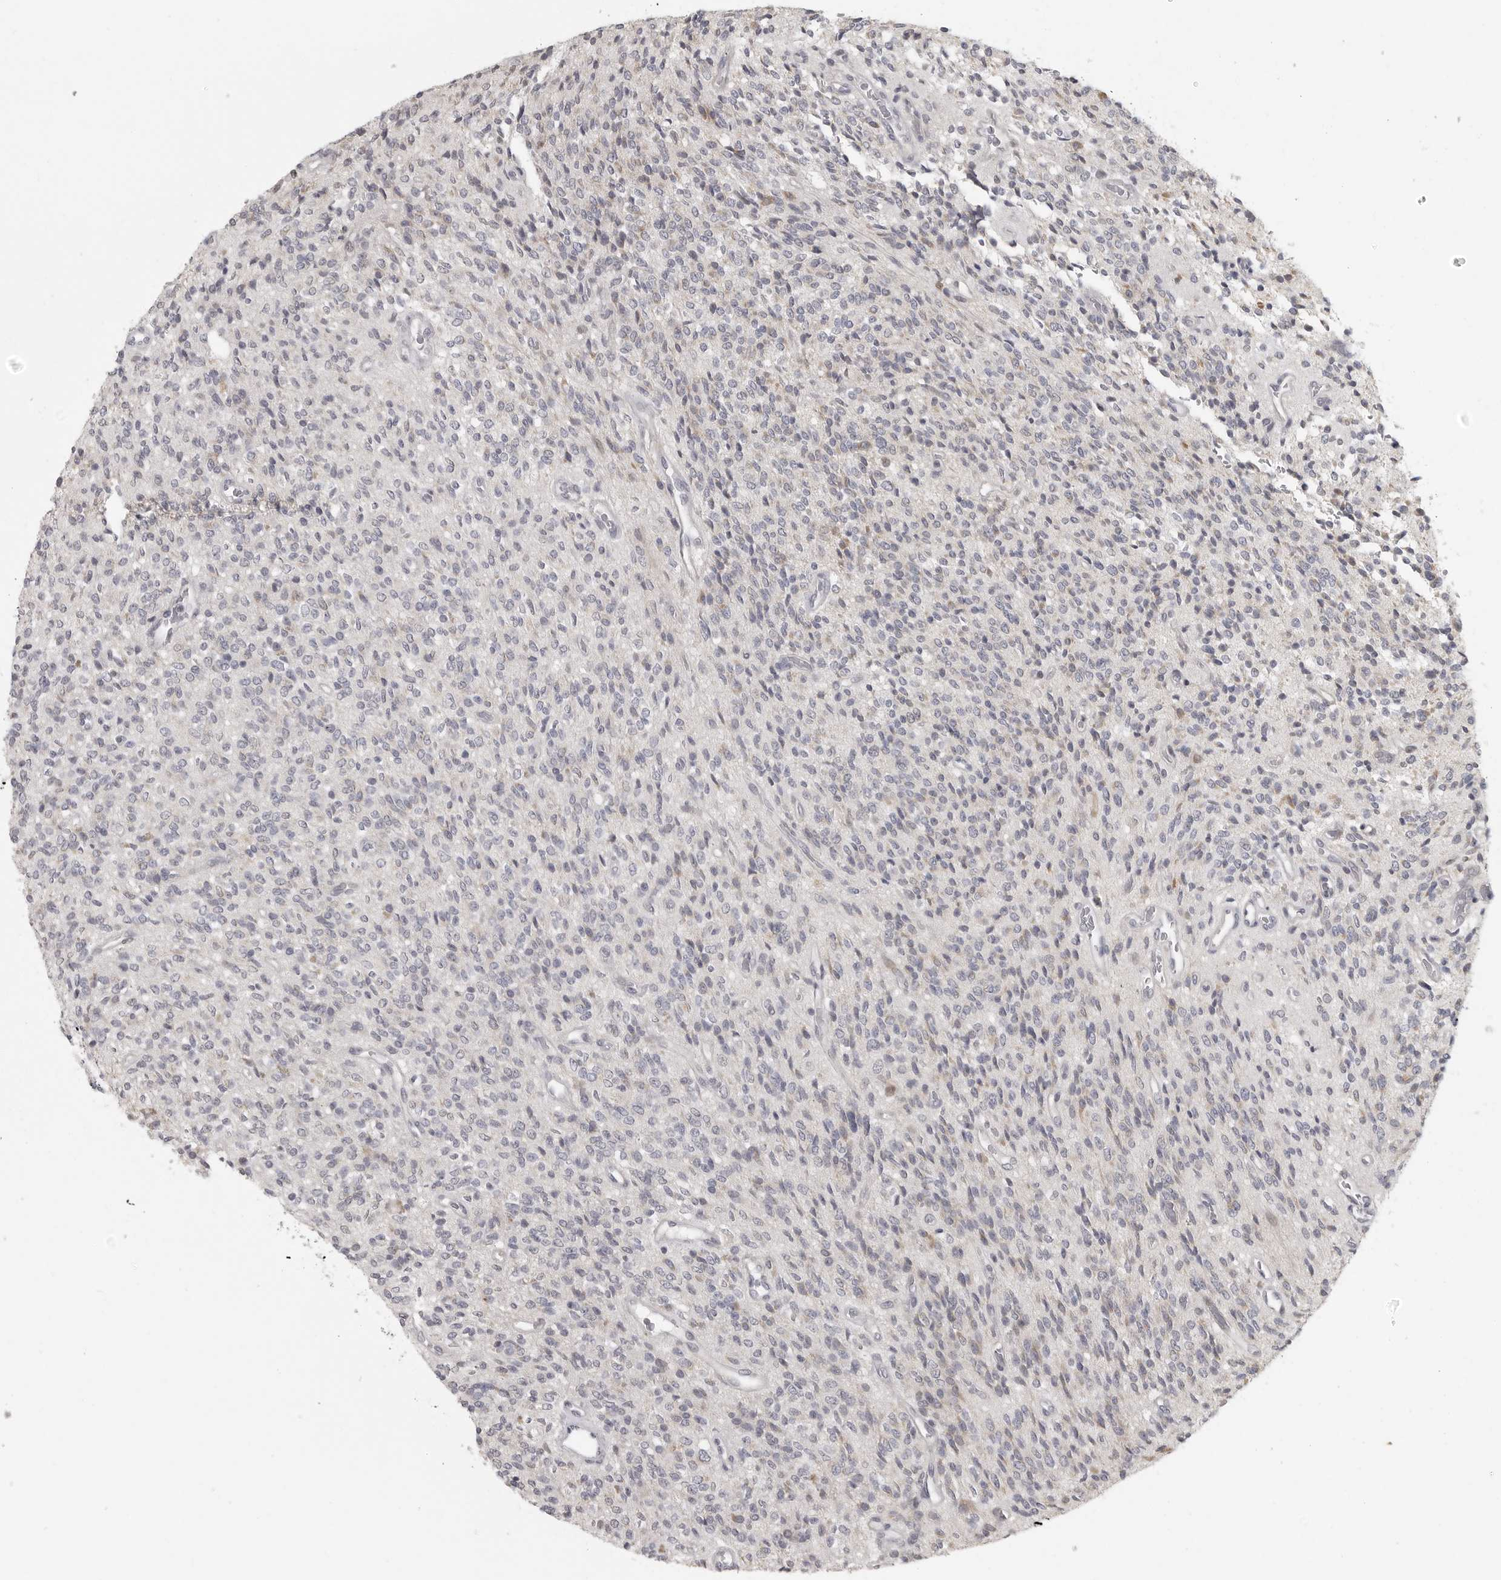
{"staining": {"intensity": "negative", "quantity": "none", "location": "none"}, "tissue": "glioma", "cell_type": "Tumor cells", "image_type": "cancer", "snomed": [{"axis": "morphology", "description": "Glioma, malignant, High grade"}, {"axis": "topography", "description": "Brain"}], "caption": "Human glioma stained for a protein using IHC displays no positivity in tumor cells.", "gene": "POLE2", "patient": {"sex": "male", "age": 34}}